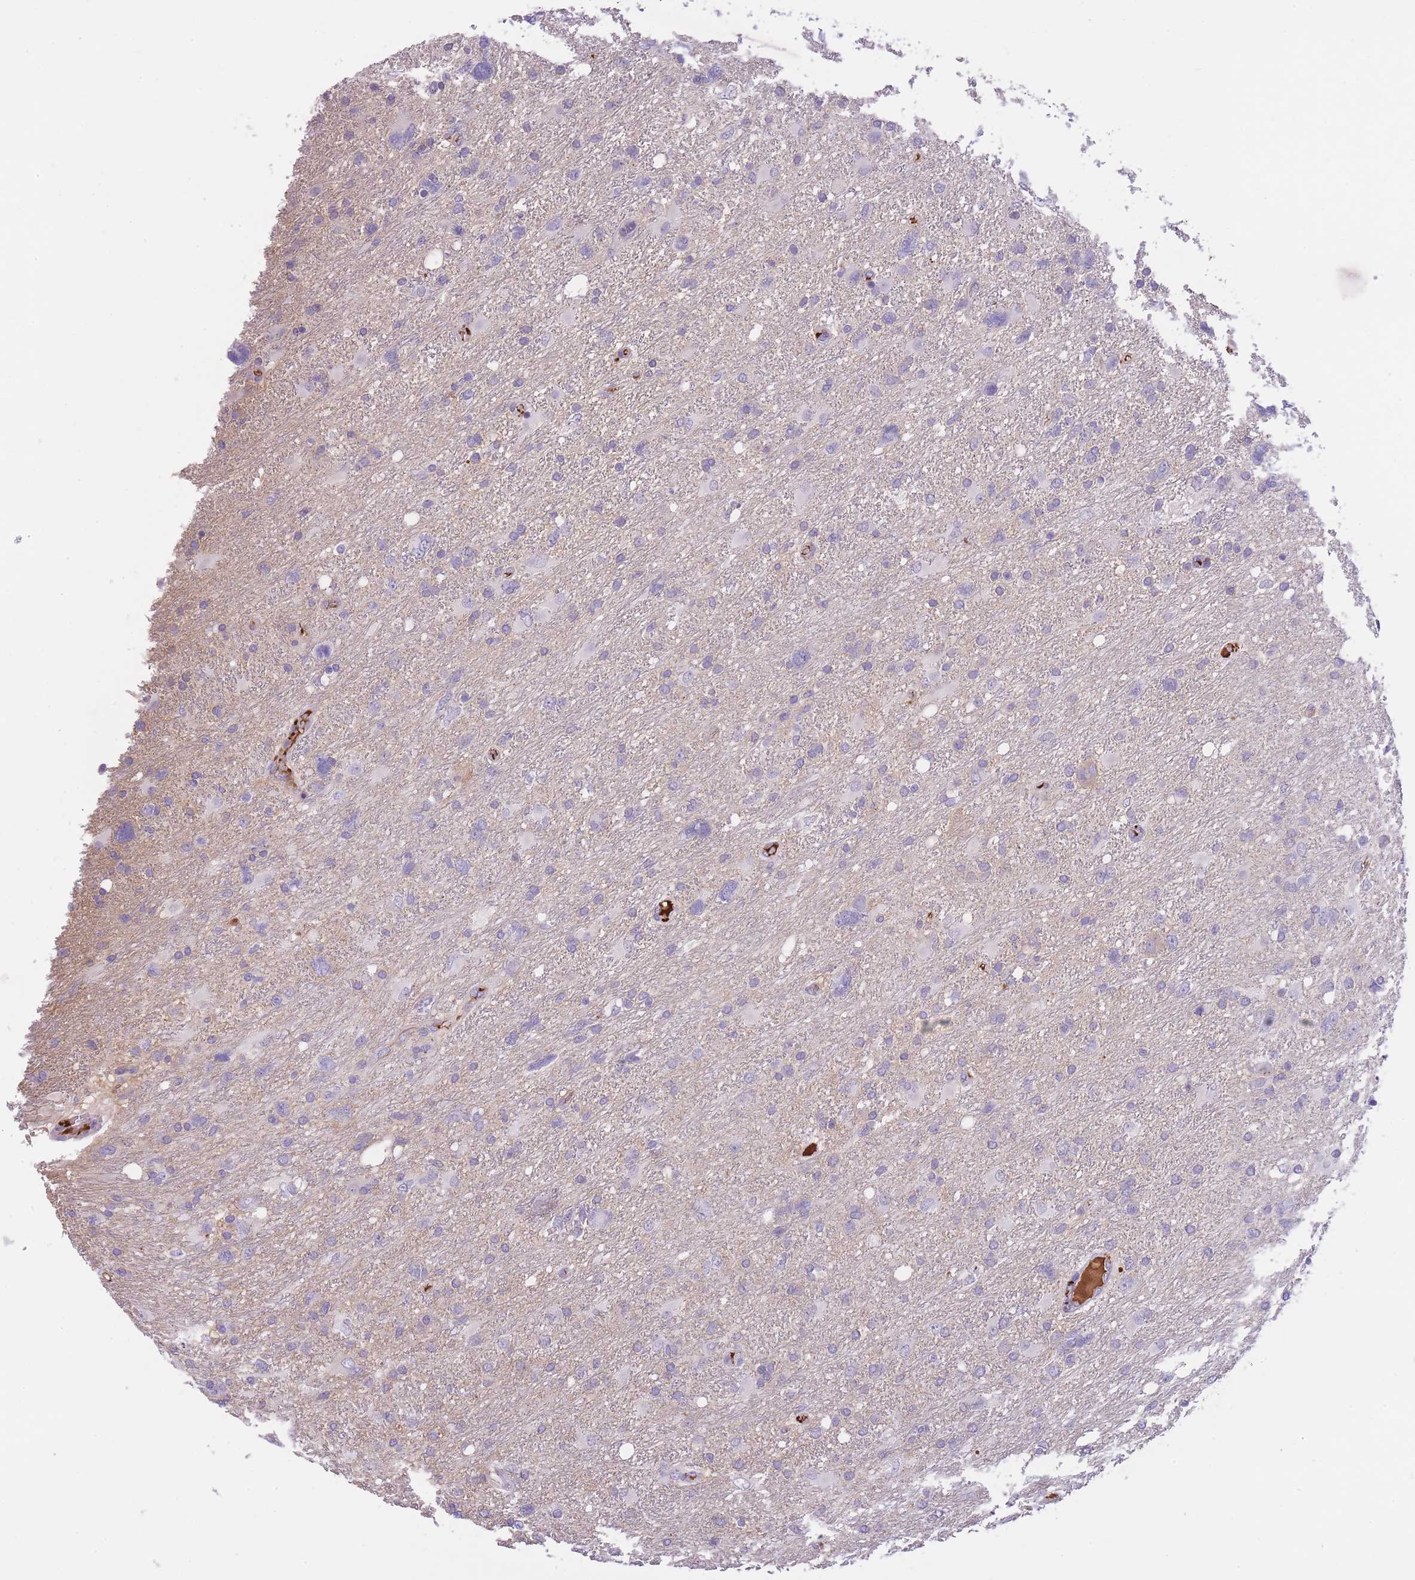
{"staining": {"intensity": "negative", "quantity": "none", "location": "none"}, "tissue": "glioma", "cell_type": "Tumor cells", "image_type": "cancer", "snomed": [{"axis": "morphology", "description": "Glioma, malignant, High grade"}, {"axis": "topography", "description": "Brain"}], "caption": "Immunohistochemical staining of human glioma displays no significant expression in tumor cells.", "gene": "GNAT1", "patient": {"sex": "male", "age": 61}}